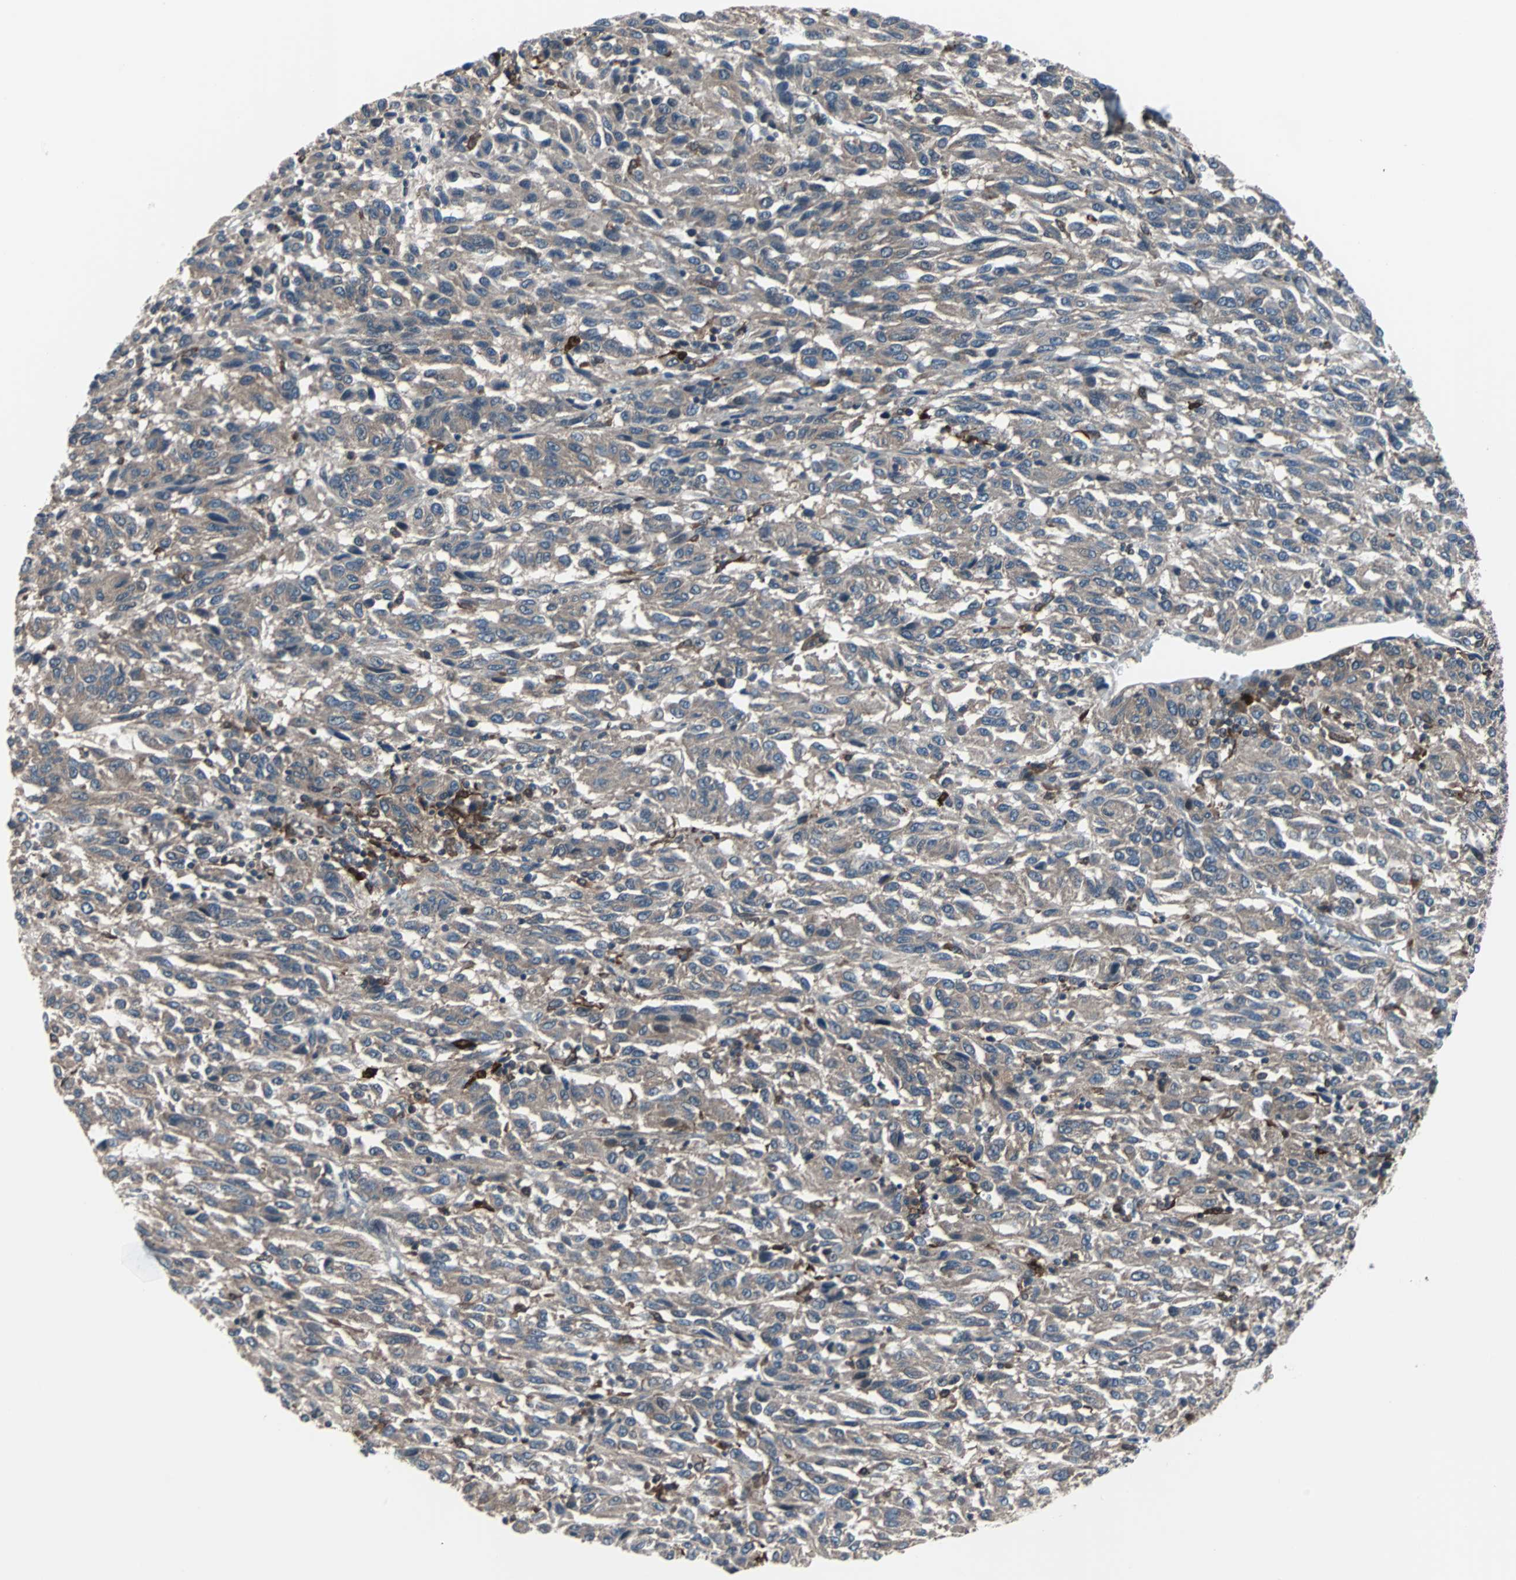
{"staining": {"intensity": "weak", "quantity": ">75%", "location": "cytoplasmic/membranous"}, "tissue": "melanoma", "cell_type": "Tumor cells", "image_type": "cancer", "snomed": [{"axis": "morphology", "description": "Malignant melanoma, Metastatic site"}, {"axis": "topography", "description": "Lung"}], "caption": "A brown stain shows weak cytoplasmic/membranous expression of a protein in malignant melanoma (metastatic site) tumor cells.", "gene": "PAK1", "patient": {"sex": "male", "age": 64}}